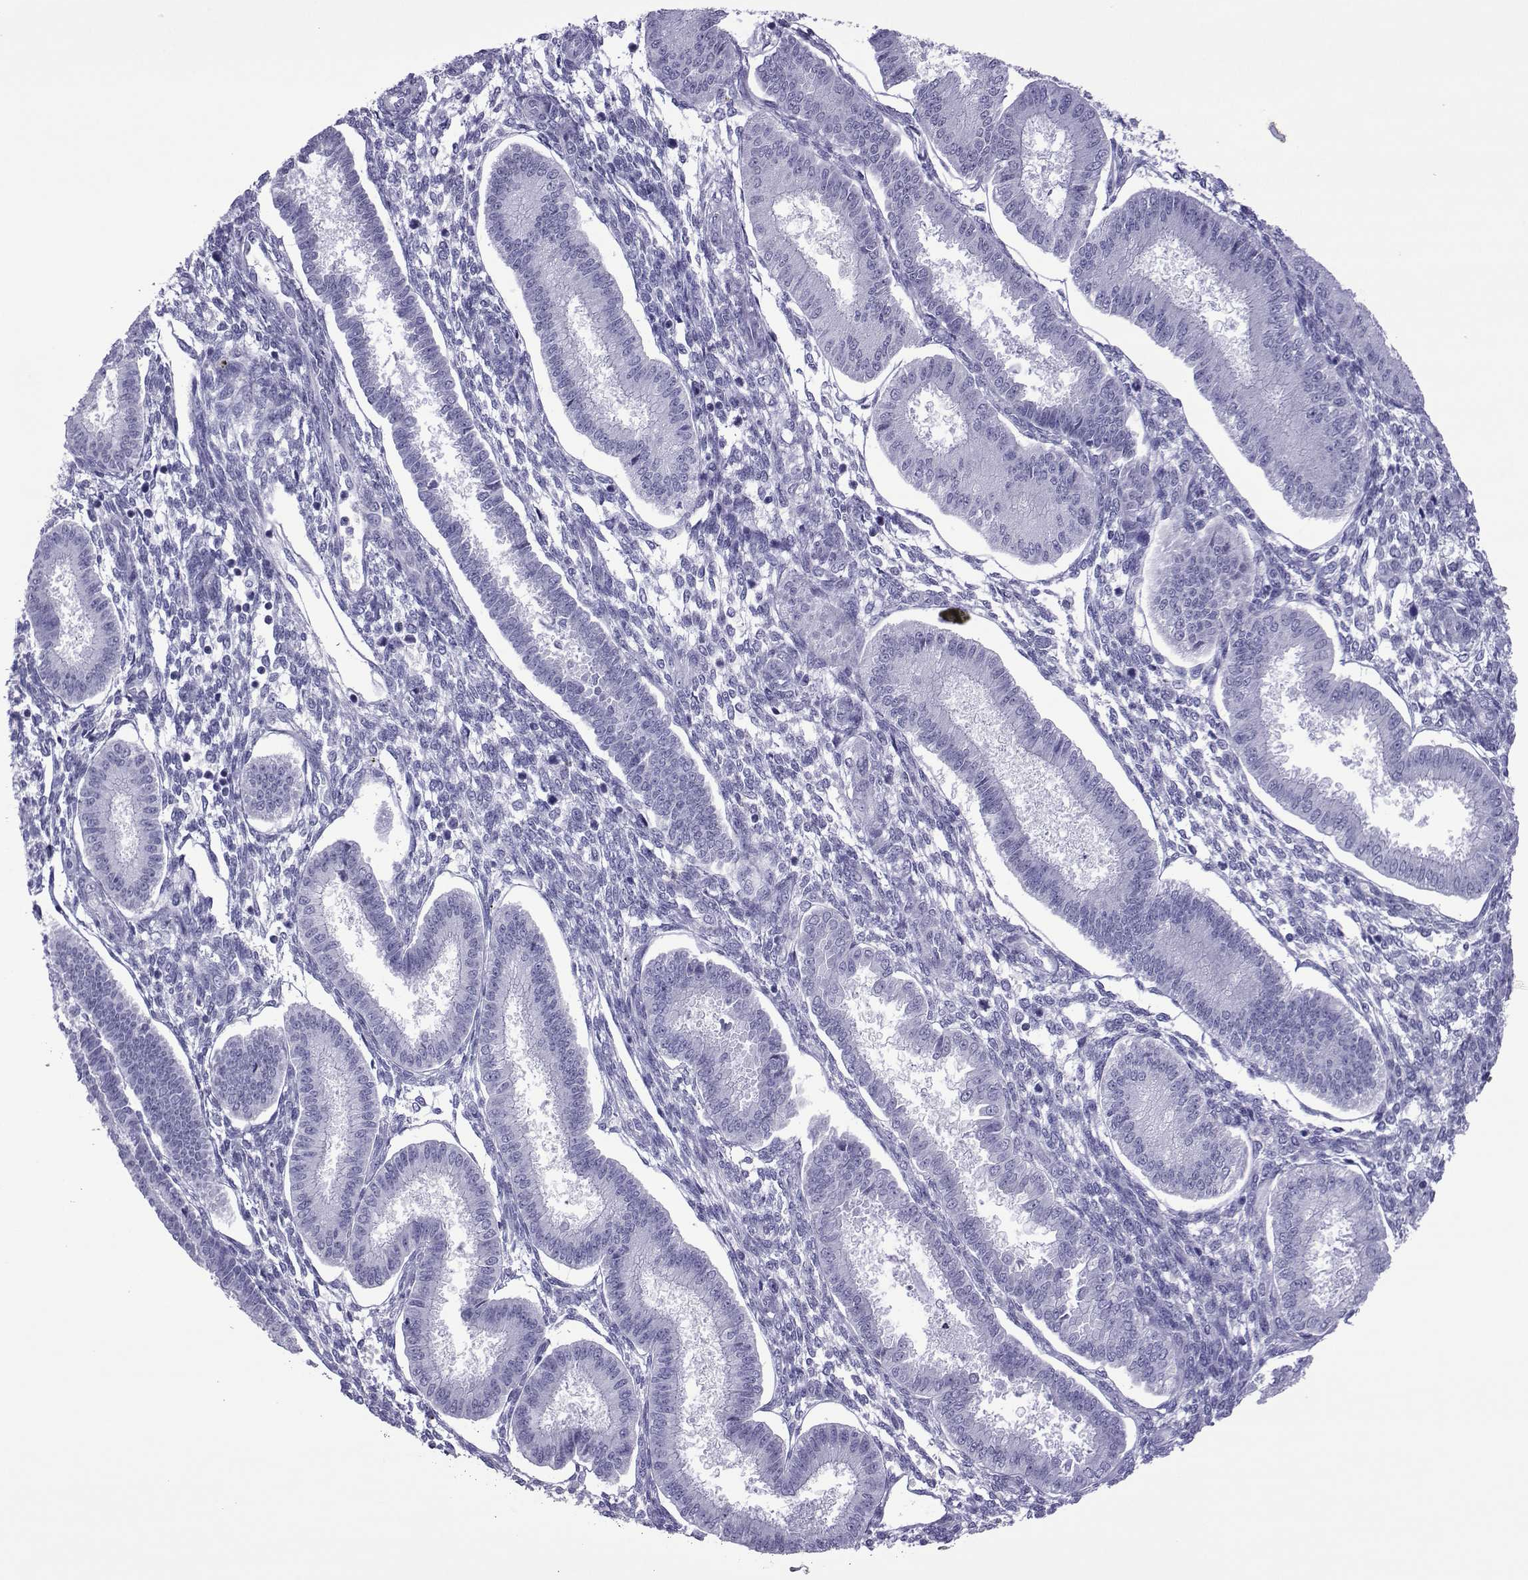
{"staining": {"intensity": "negative", "quantity": "none", "location": "none"}, "tissue": "endometrium", "cell_type": "Cells in endometrial stroma", "image_type": "normal", "snomed": [{"axis": "morphology", "description": "Normal tissue, NOS"}, {"axis": "topography", "description": "Endometrium"}], "caption": "Immunohistochemistry (IHC) histopathology image of normal endometrium: human endometrium stained with DAB (3,3'-diaminobenzidine) reveals no significant protein expression in cells in endometrial stroma.", "gene": "SPANXA1", "patient": {"sex": "female", "age": 43}}